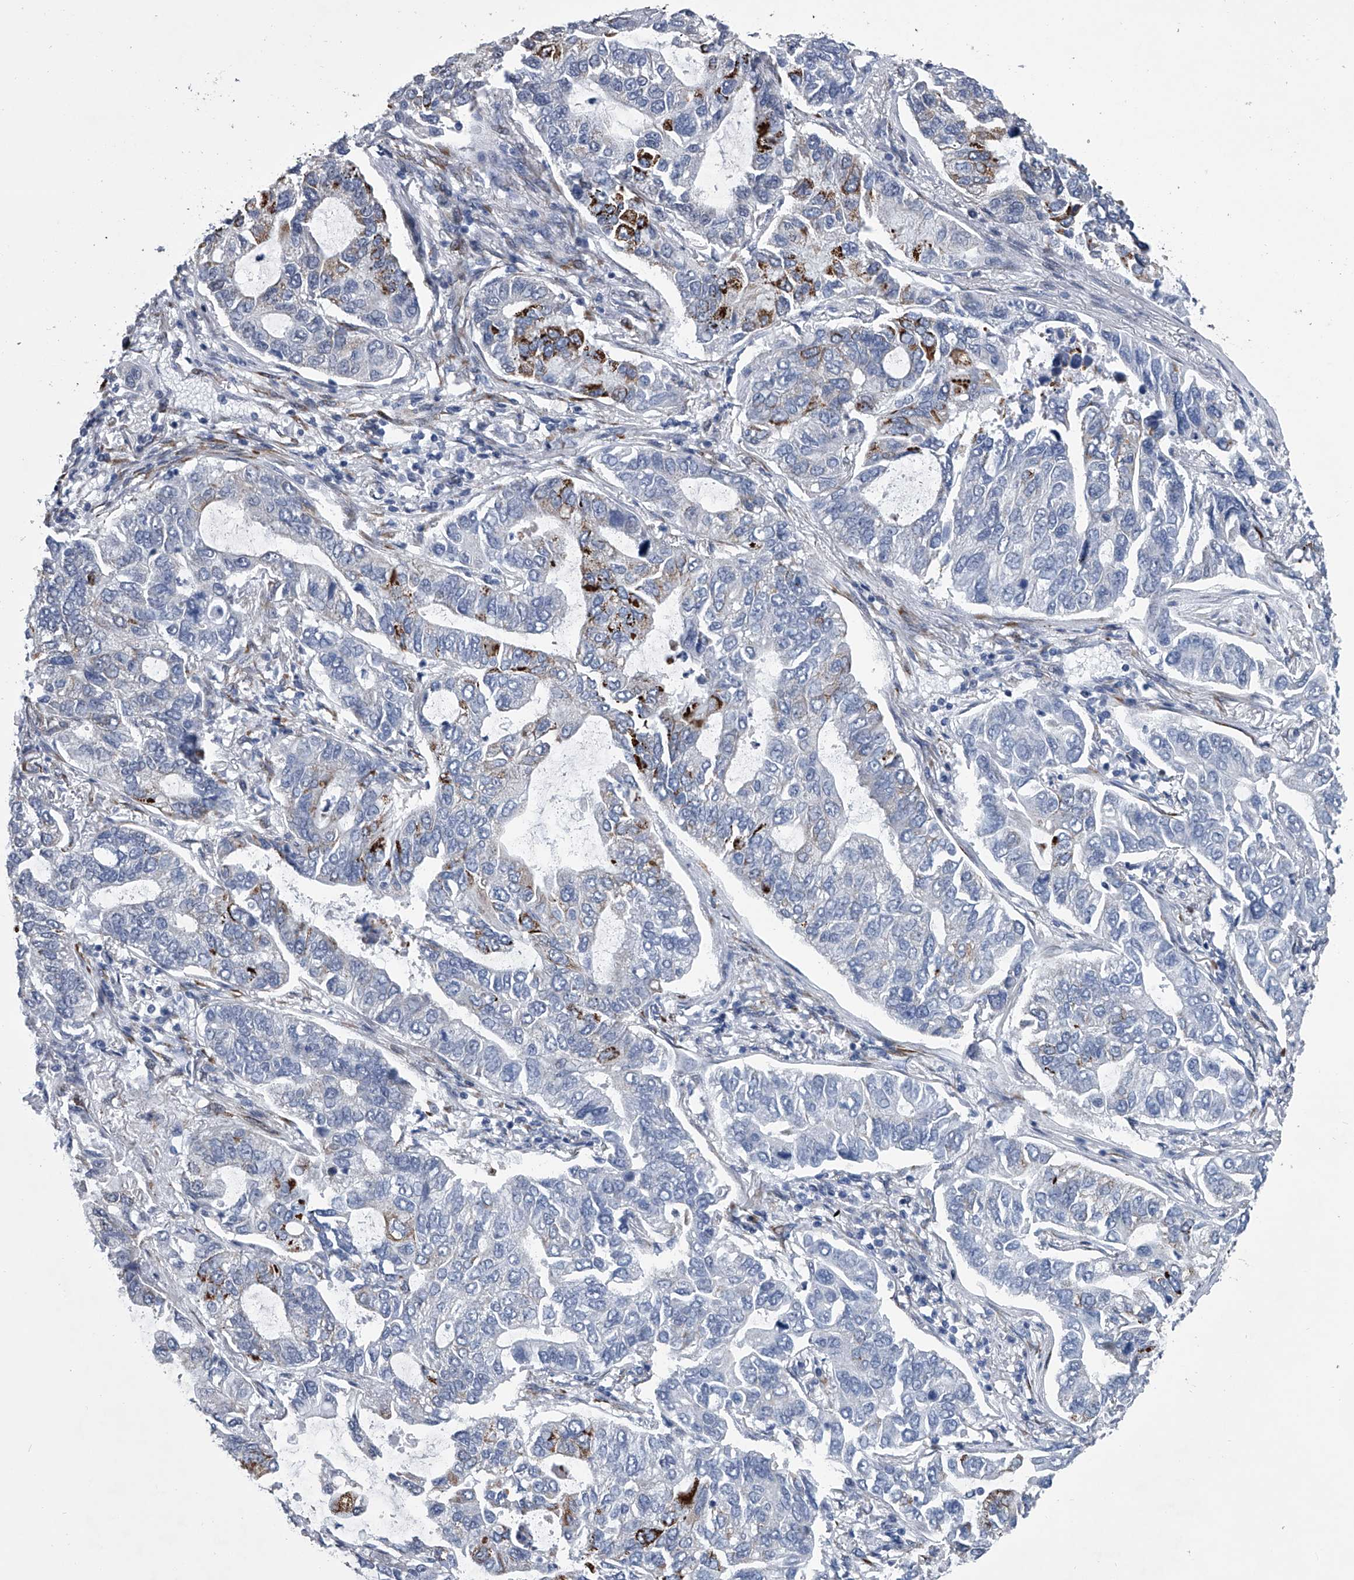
{"staining": {"intensity": "strong", "quantity": "<25%", "location": "cytoplasmic/membranous"}, "tissue": "lung cancer", "cell_type": "Tumor cells", "image_type": "cancer", "snomed": [{"axis": "morphology", "description": "Adenocarcinoma, NOS"}, {"axis": "topography", "description": "Lung"}], "caption": "Lung cancer (adenocarcinoma) stained with a brown dye displays strong cytoplasmic/membranous positive expression in approximately <25% of tumor cells.", "gene": "PPP2R5D", "patient": {"sex": "male", "age": 64}}